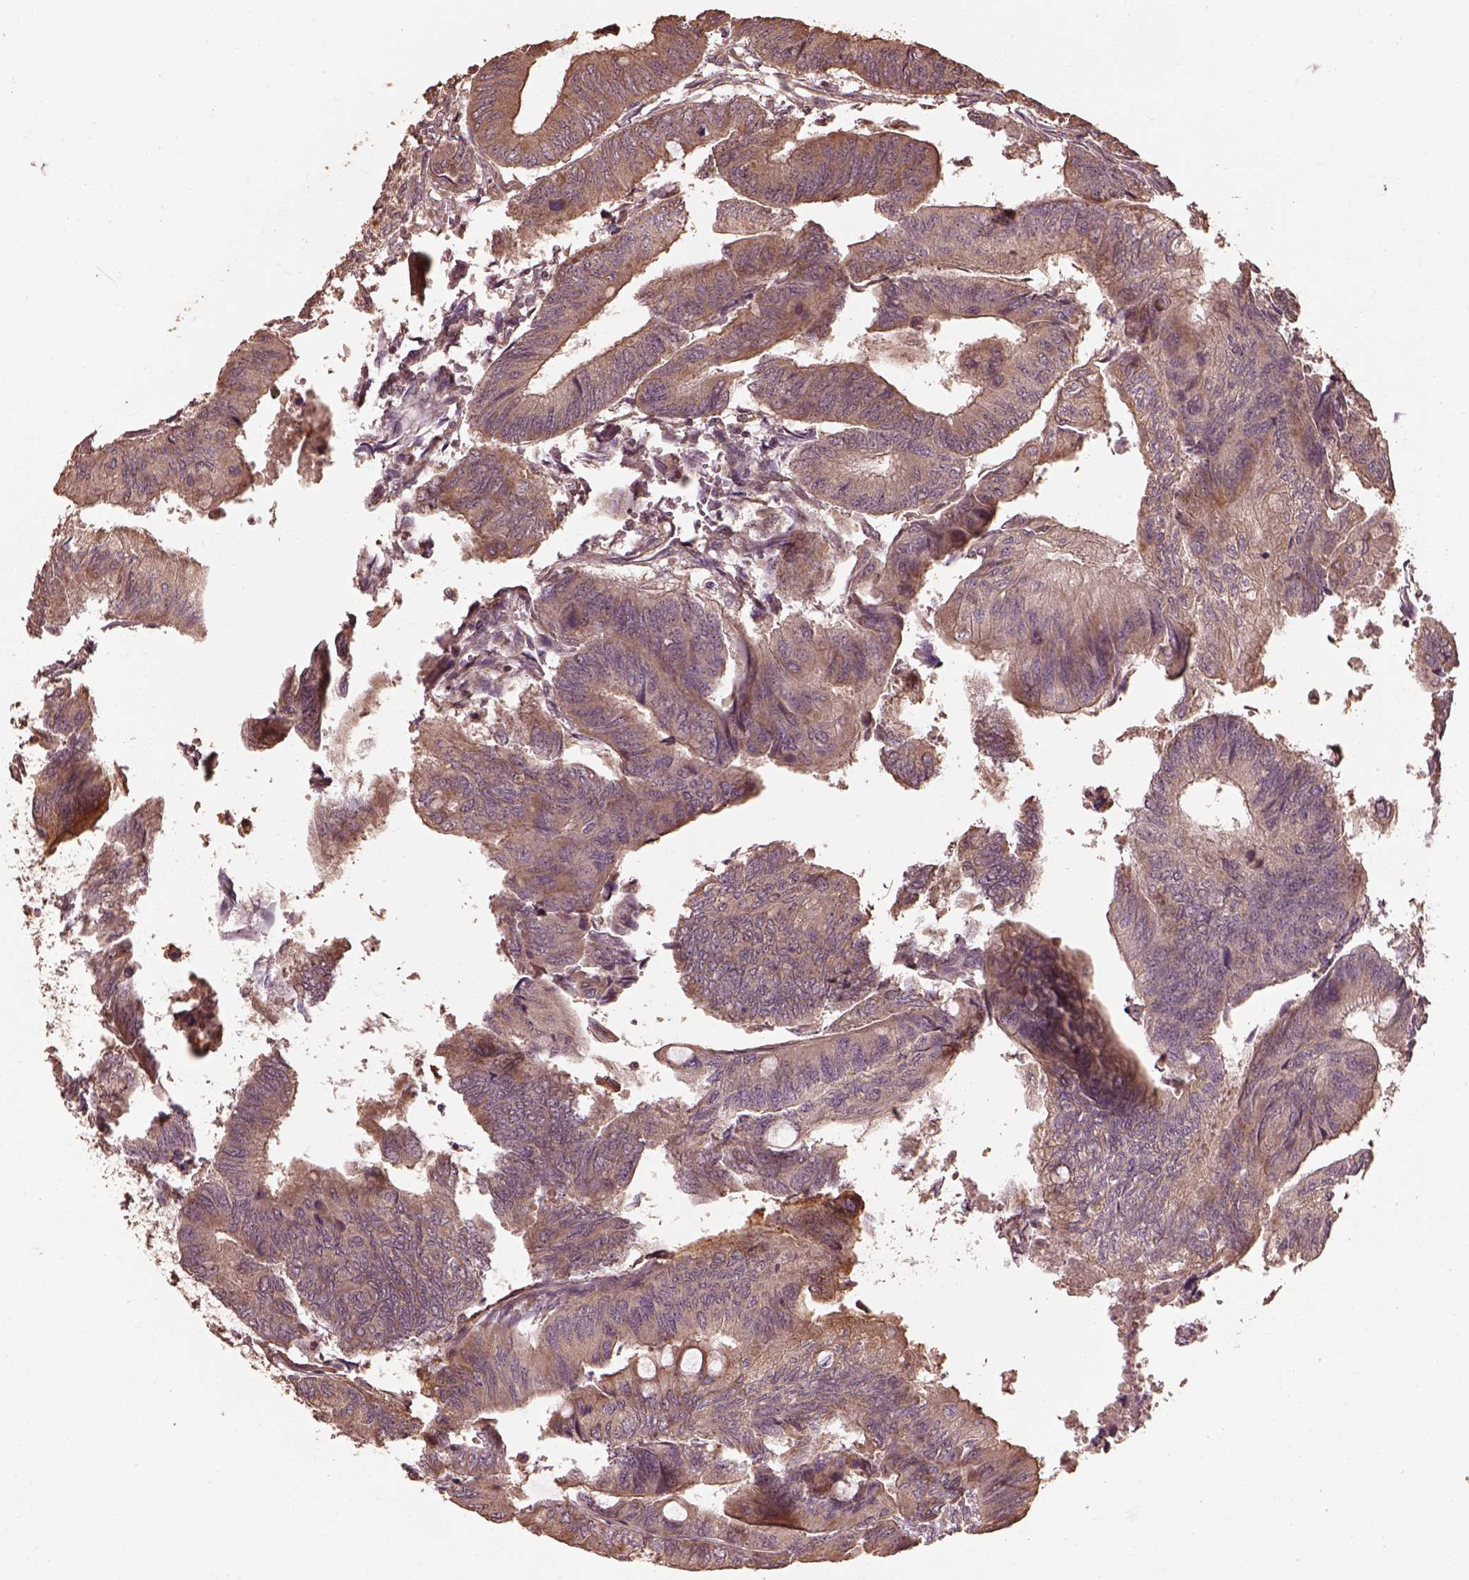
{"staining": {"intensity": "moderate", "quantity": "<25%", "location": "cytoplasmic/membranous"}, "tissue": "colorectal cancer", "cell_type": "Tumor cells", "image_type": "cancer", "snomed": [{"axis": "morphology", "description": "Normal tissue, NOS"}, {"axis": "morphology", "description": "Adenocarcinoma, NOS"}, {"axis": "topography", "description": "Rectum"}, {"axis": "topography", "description": "Peripheral nerve tissue"}], "caption": "Colorectal adenocarcinoma stained for a protein (brown) displays moderate cytoplasmic/membranous positive expression in about <25% of tumor cells.", "gene": "METTL4", "patient": {"sex": "male", "age": 92}}